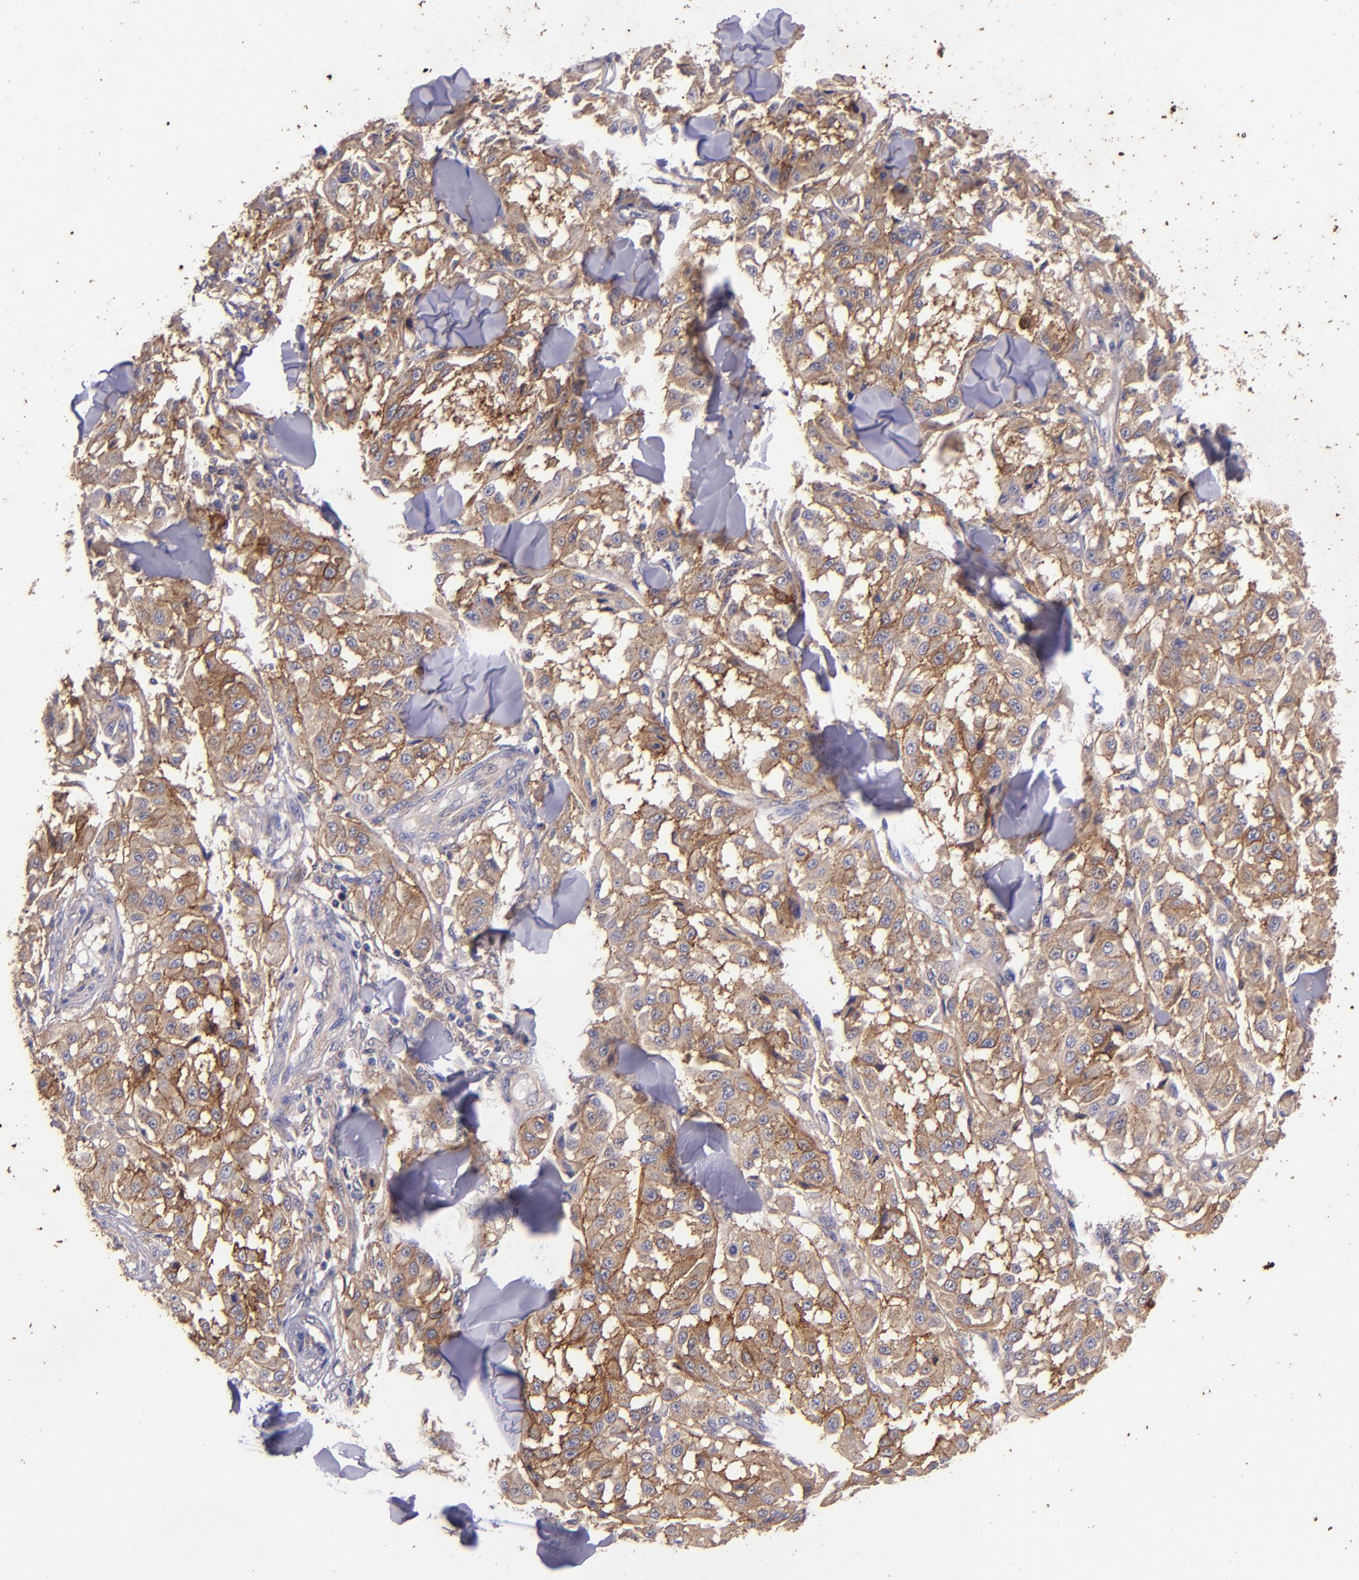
{"staining": {"intensity": "strong", "quantity": ">75%", "location": "cytoplasmic/membranous"}, "tissue": "melanoma", "cell_type": "Tumor cells", "image_type": "cancer", "snomed": [{"axis": "morphology", "description": "Malignant melanoma, NOS"}, {"axis": "topography", "description": "Skin"}], "caption": "This image reveals IHC staining of human melanoma, with high strong cytoplasmic/membranous positivity in about >75% of tumor cells.", "gene": "RET", "patient": {"sex": "female", "age": 64}}